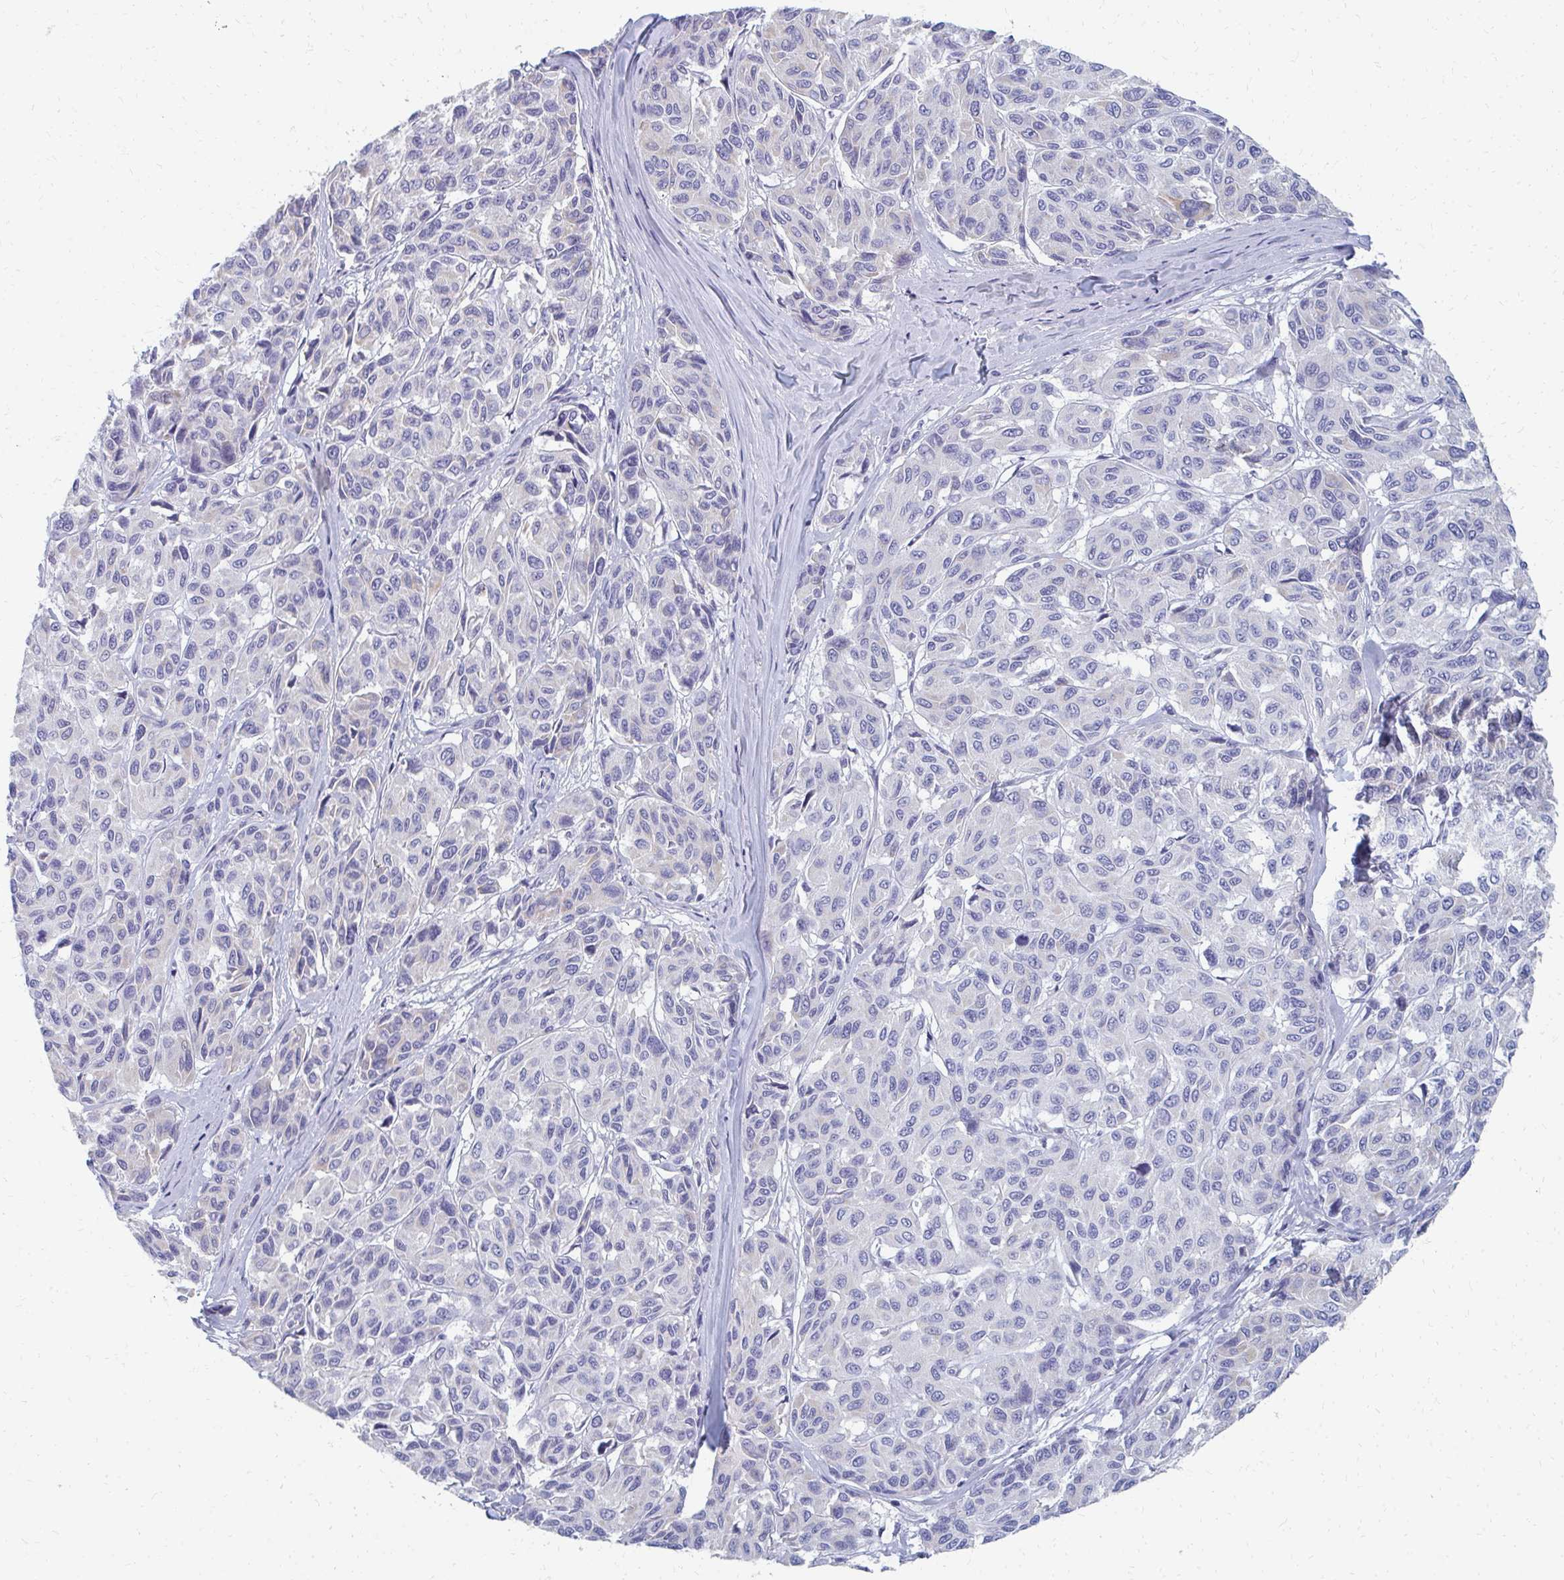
{"staining": {"intensity": "negative", "quantity": "none", "location": "none"}, "tissue": "melanoma", "cell_type": "Tumor cells", "image_type": "cancer", "snomed": [{"axis": "morphology", "description": "Malignant melanoma, NOS"}, {"axis": "topography", "description": "Skin"}], "caption": "Protein analysis of malignant melanoma exhibits no significant expression in tumor cells.", "gene": "OR10V1", "patient": {"sex": "female", "age": 66}}